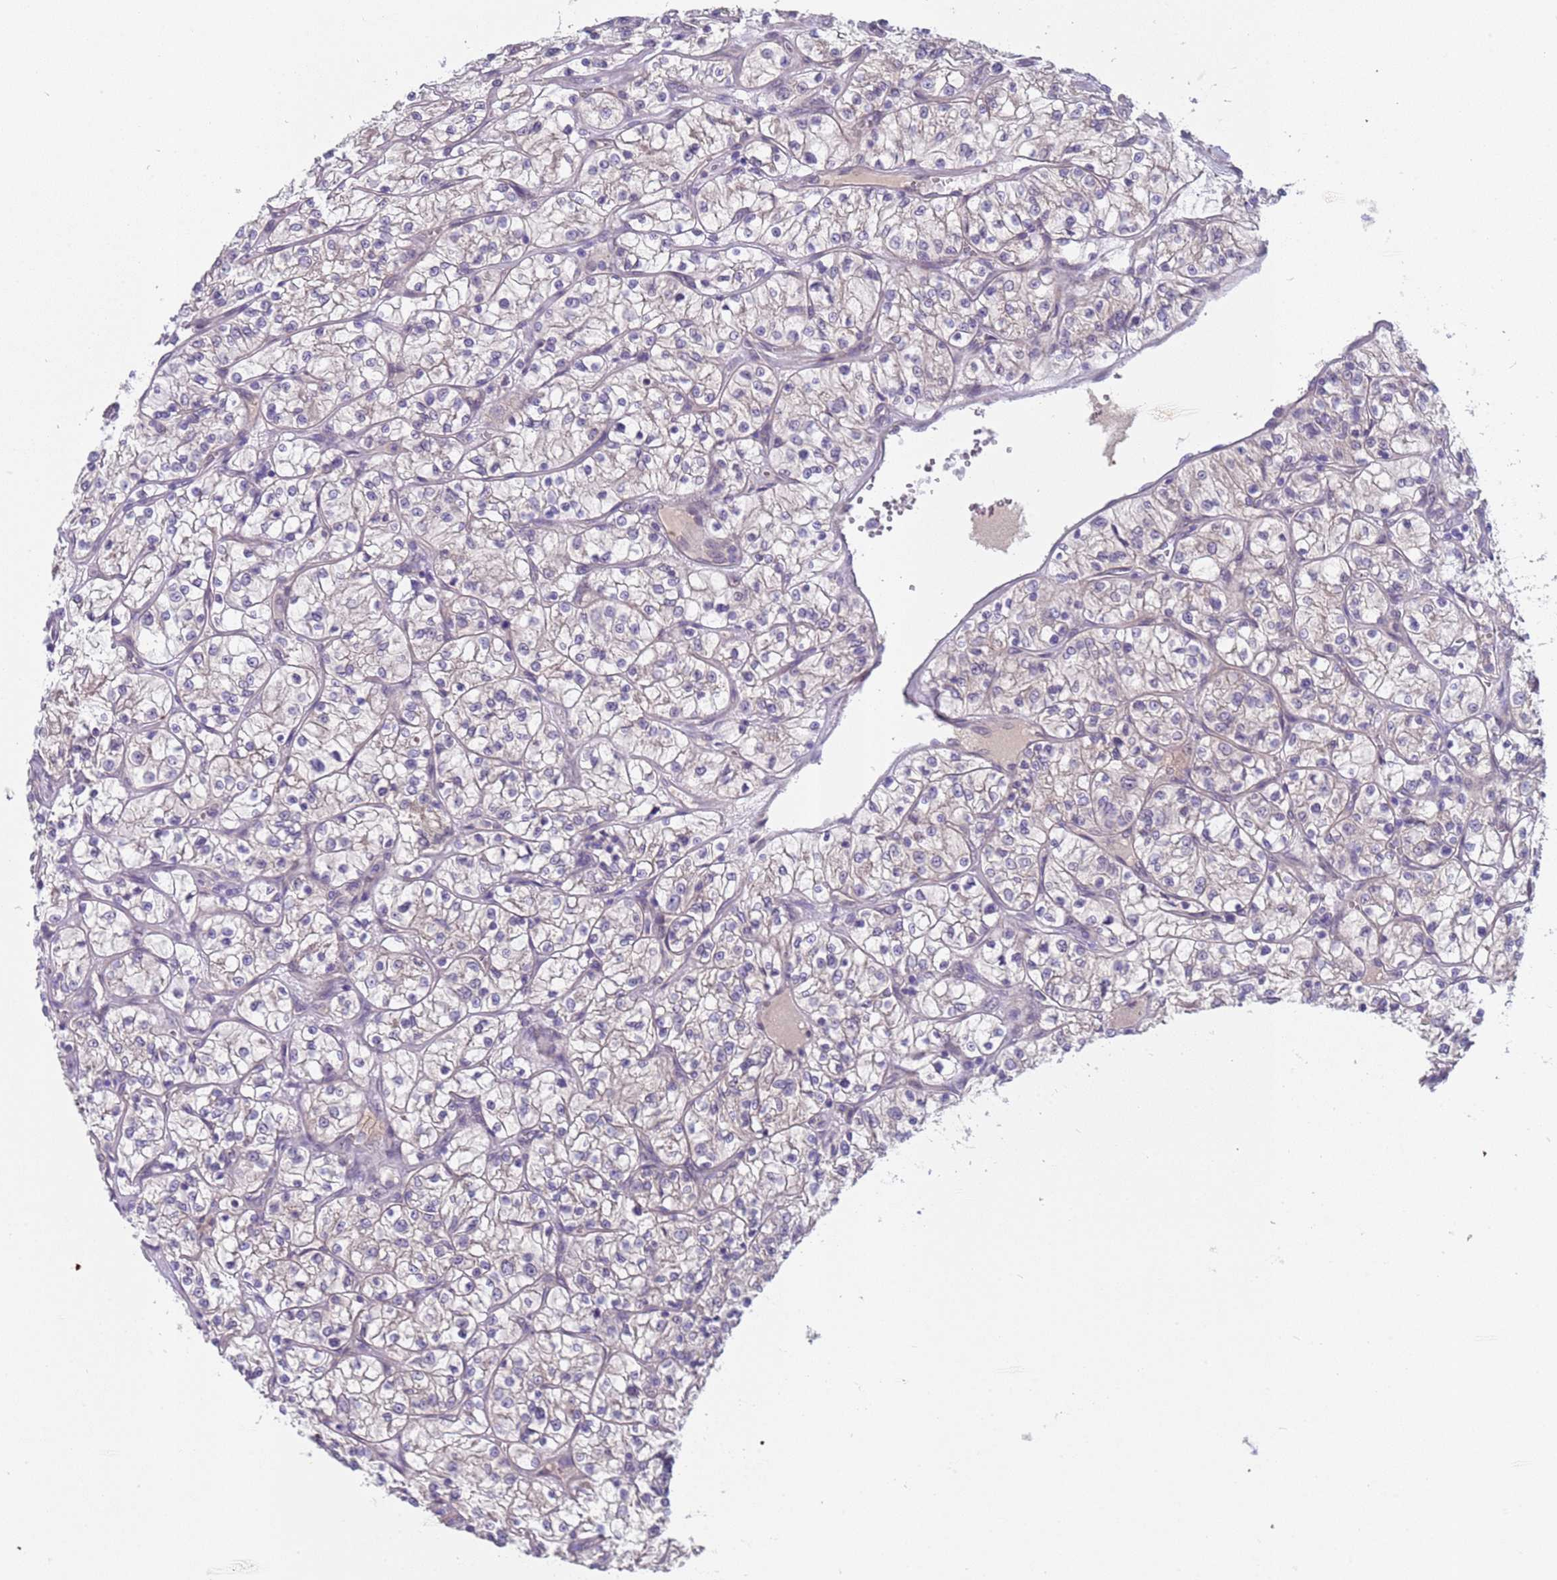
{"staining": {"intensity": "negative", "quantity": "none", "location": "none"}, "tissue": "renal cancer", "cell_type": "Tumor cells", "image_type": "cancer", "snomed": [{"axis": "morphology", "description": "Adenocarcinoma, NOS"}, {"axis": "topography", "description": "Kidney"}], "caption": "IHC image of neoplastic tissue: human renal cancer (adenocarcinoma) stained with DAB exhibits no significant protein staining in tumor cells. (Brightfield microscopy of DAB (3,3'-diaminobenzidine) immunohistochemistry (IHC) at high magnification).", "gene": "TRMT10A", "patient": {"sex": "female", "age": 64}}